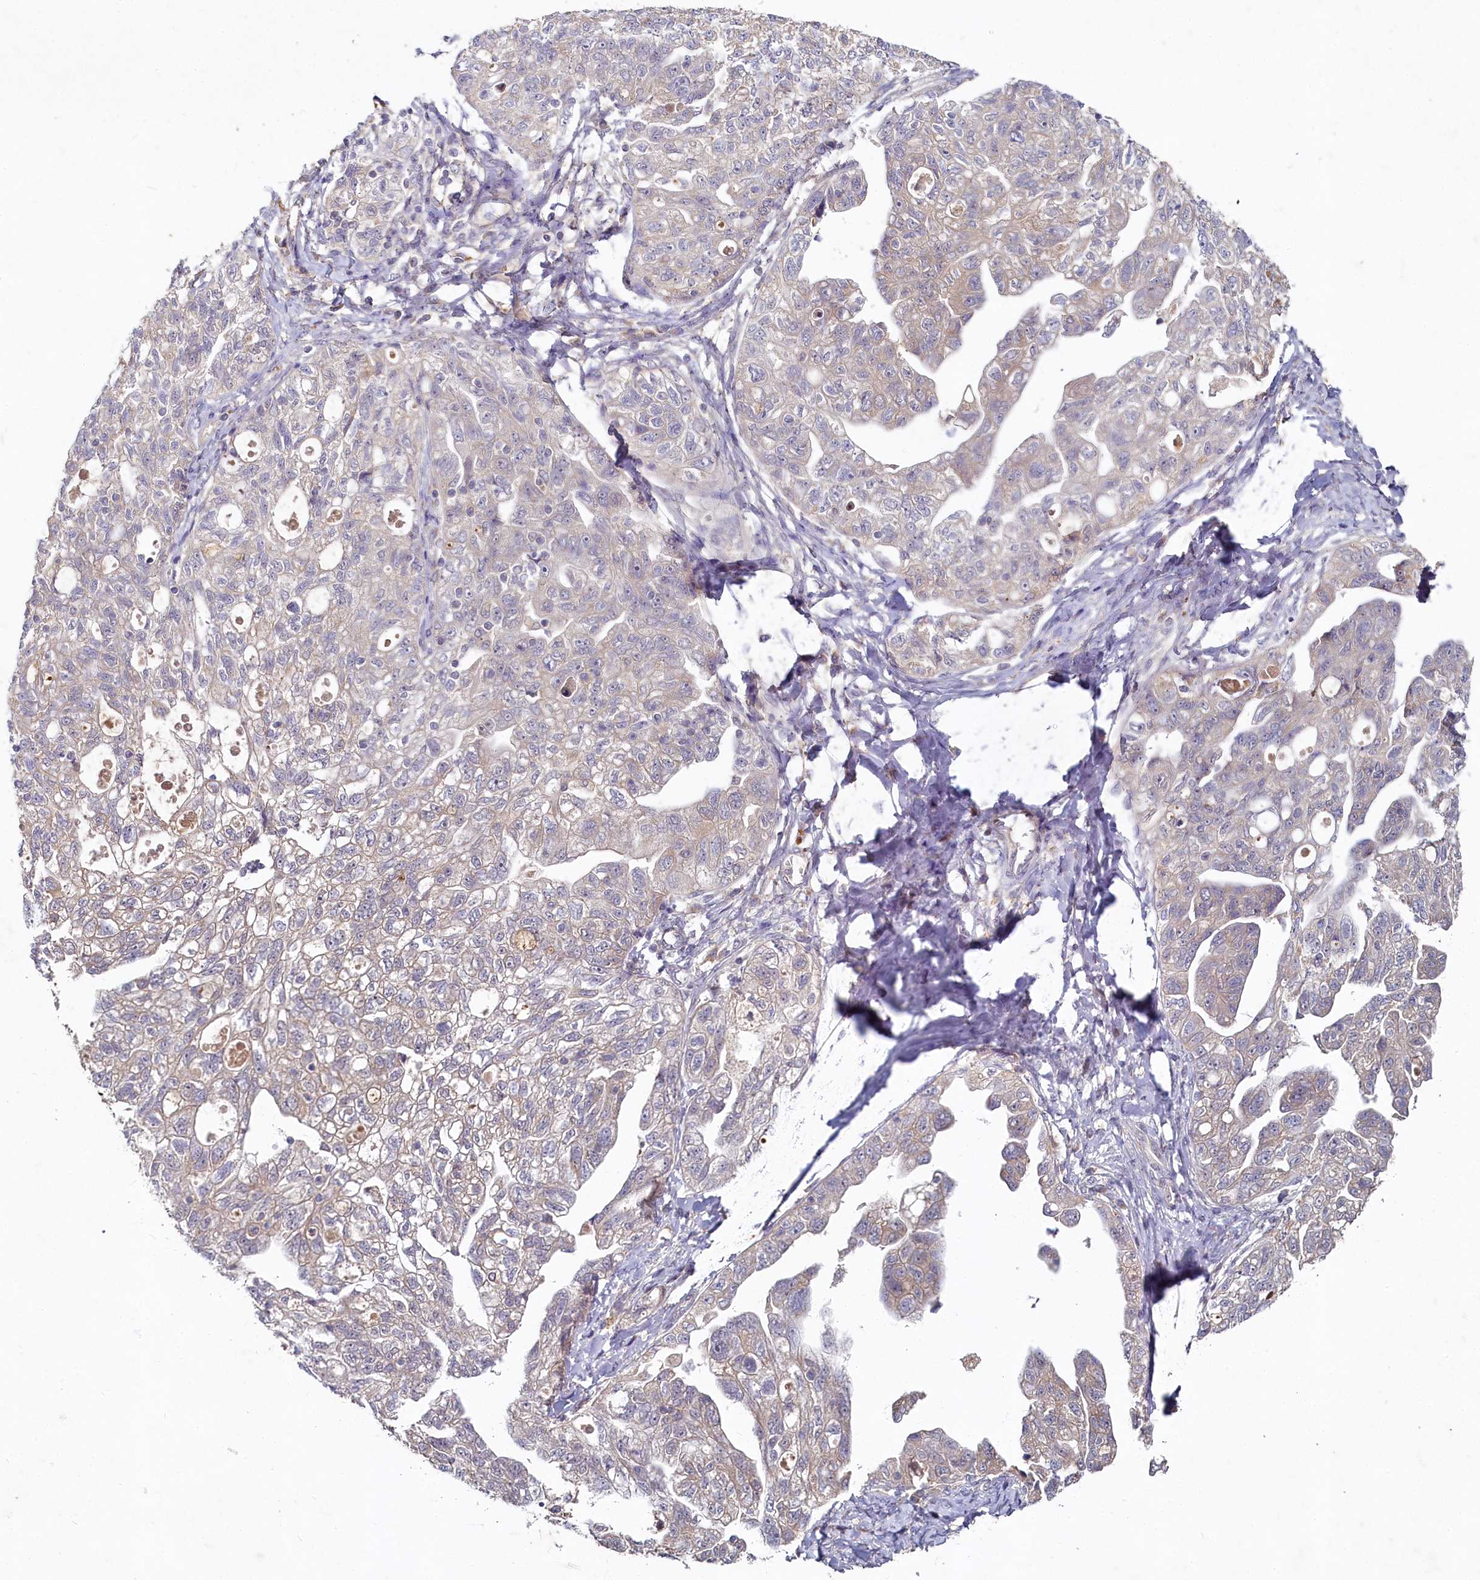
{"staining": {"intensity": "negative", "quantity": "none", "location": "none"}, "tissue": "ovarian cancer", "cell_type": "Tumor cells", "image_type": "cancer", "snomed": [{"axis": "morphology", "description": "Carcinoma, NOS"}, {"axis": "morphology", "description": "Cystadenocarcinoma, serous, NOS"}, {"axis": "topography", "description": "Ovary"}], "caption": "Protein analysis of ovarian cancer displays no significant positivity in tumor cells.", "gene": "HERC3", "patient": {"sex": "female", "age": 69}}